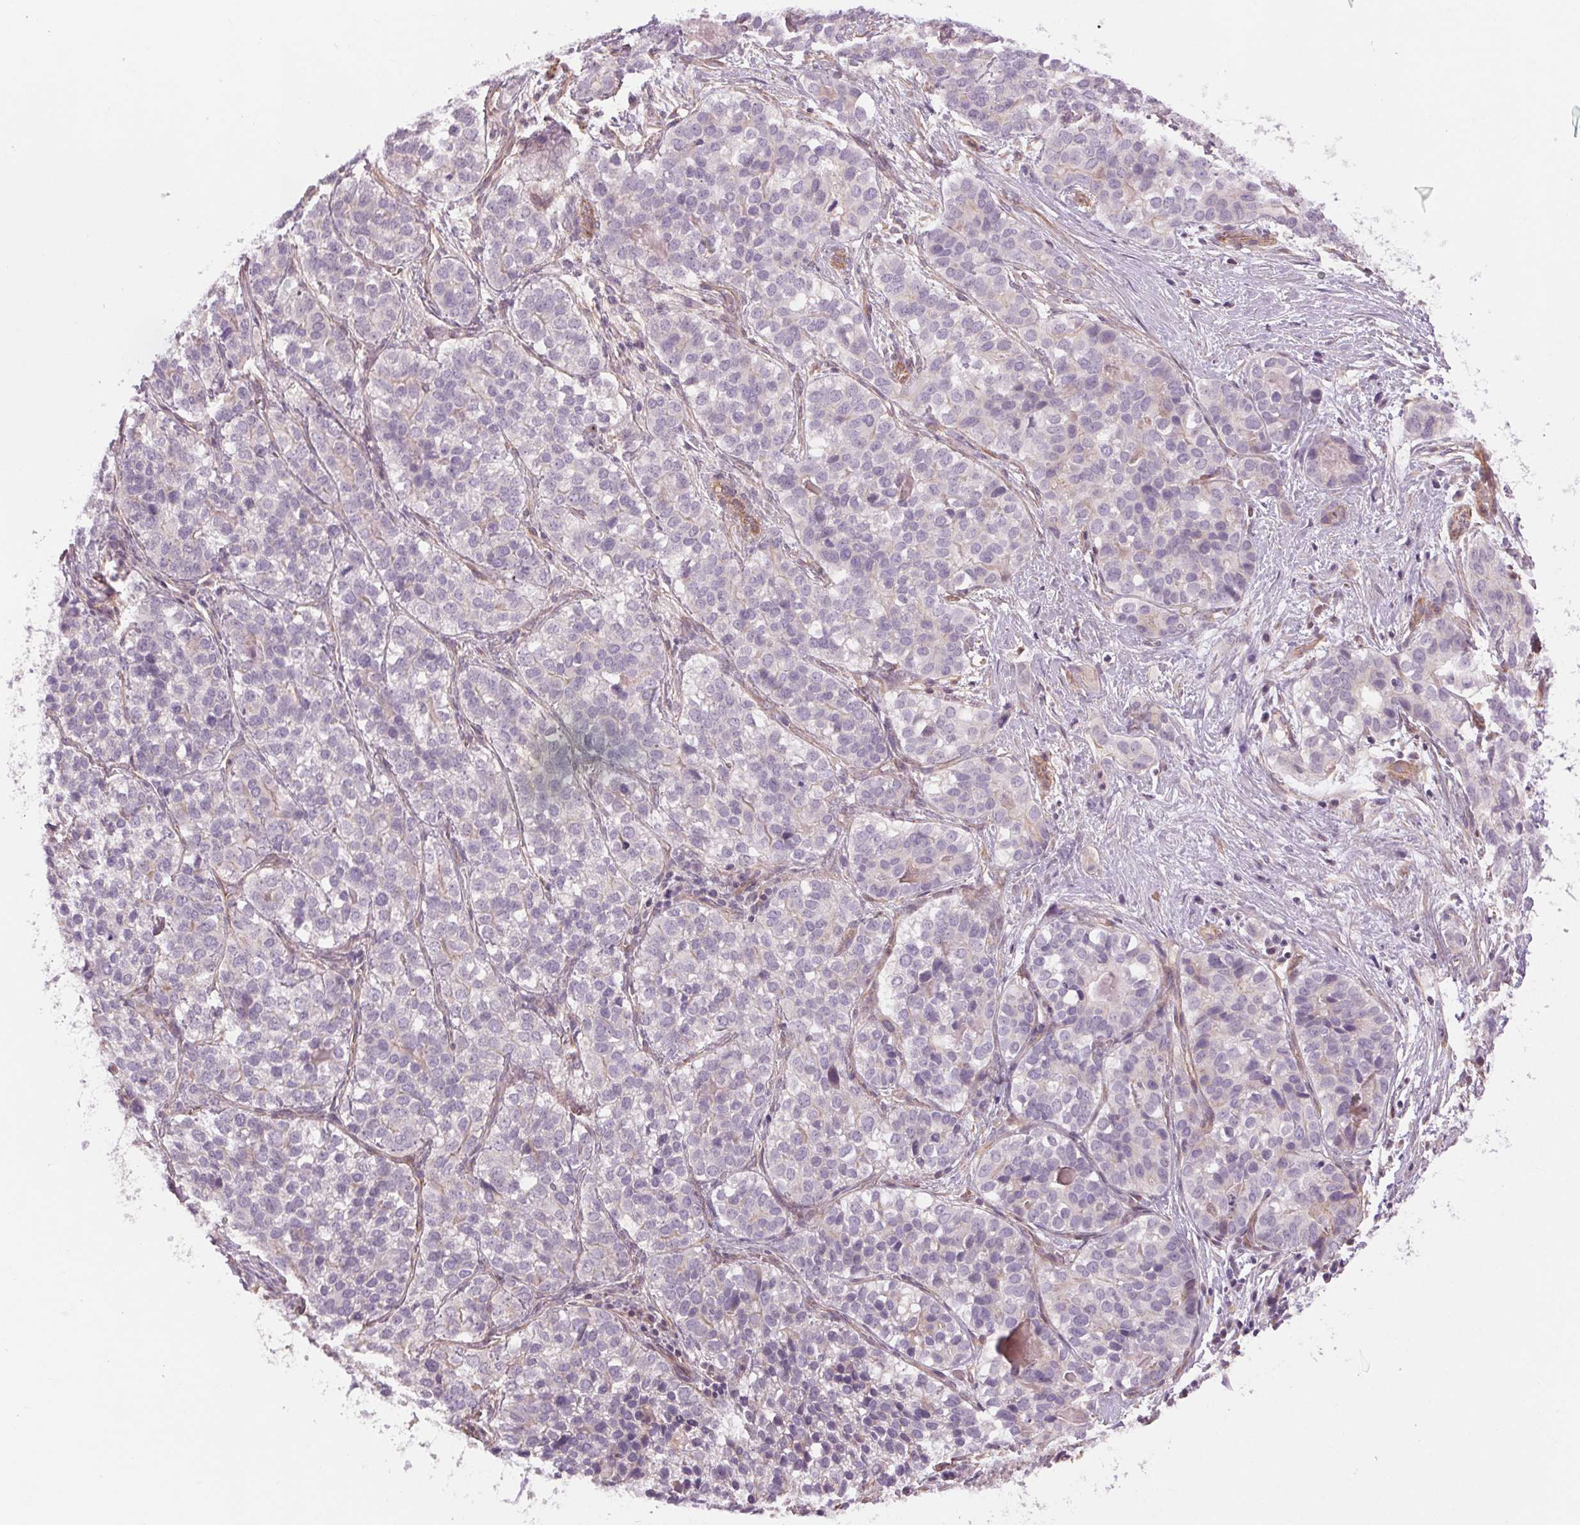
{"staining": {"intensity": "negative", "quantity": "none", "location": "none"}, "tissue": "liver cancer", "cell_type": "Tumor cells", "image_type": "cancer", "snomed": [{"axis": "morphology", "description": "Cholangiocarcinoma"}, {"axis": "topography", "description": "Liver"}], "caption": "A micrograph of liver cancer stained for a protein displays no brown staining in tumor cells.", "gene": "CCSER1", "patient": {"sex": "male", "age": 56}}